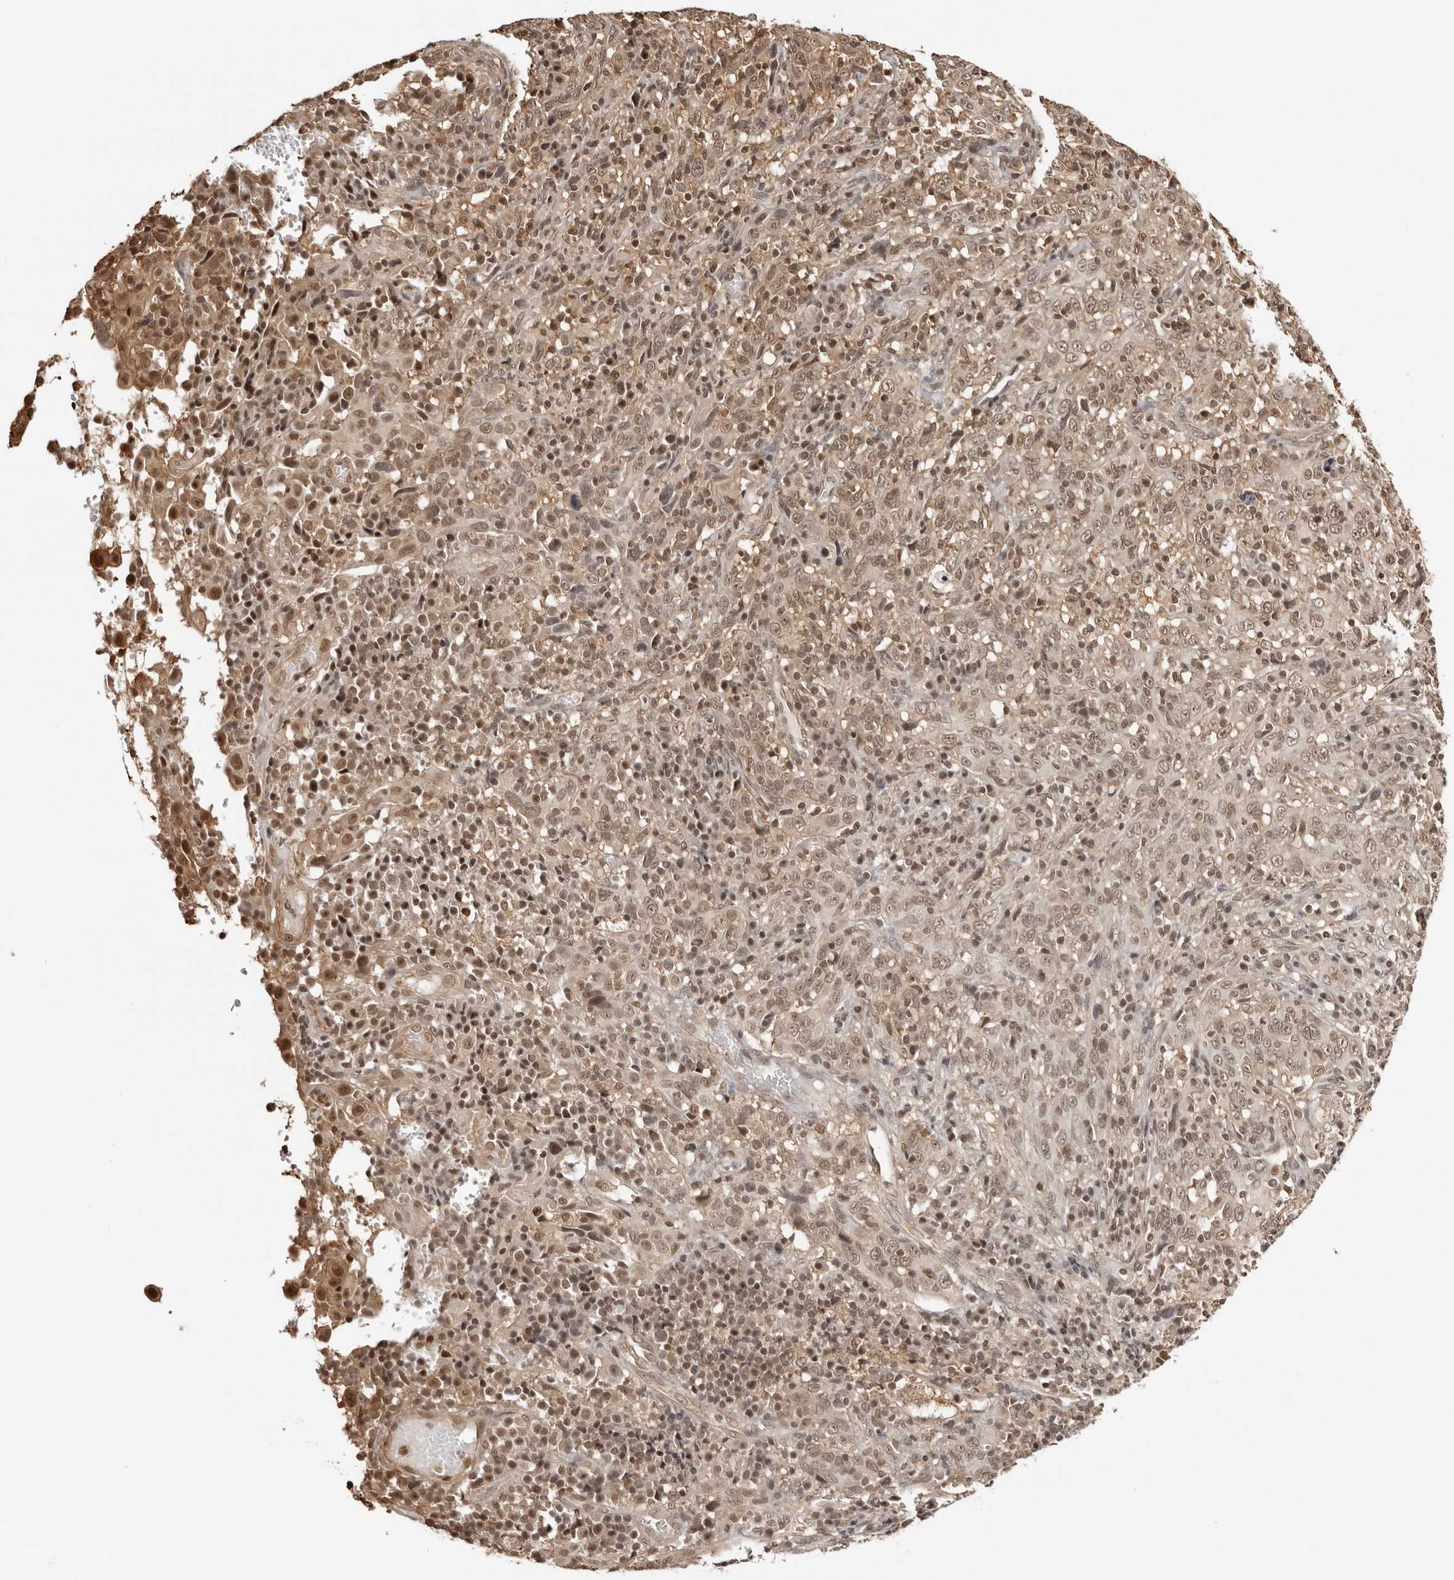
{"staining": {"intensity": "moderate", "quantity": "25%-75%", "location": "nuclear"}, "tissue": "cervical cancer", "cell_type": "Tumor cells", "image_type": "cancer", "snomed": [{"axis": "morphology", "description": "Squamous cell carcinoma, NOS"}, {"axis": "topography", "description": "Cervix"}], "caption": "This is a micrograph of immunohistochemistry staining of cervical cancer (squamous cell carcinoma), which shows moderate positivity in the nuclear of tumor cells.", "gene": "SDE2", "patient": {"sex": "female", "age": 46}}